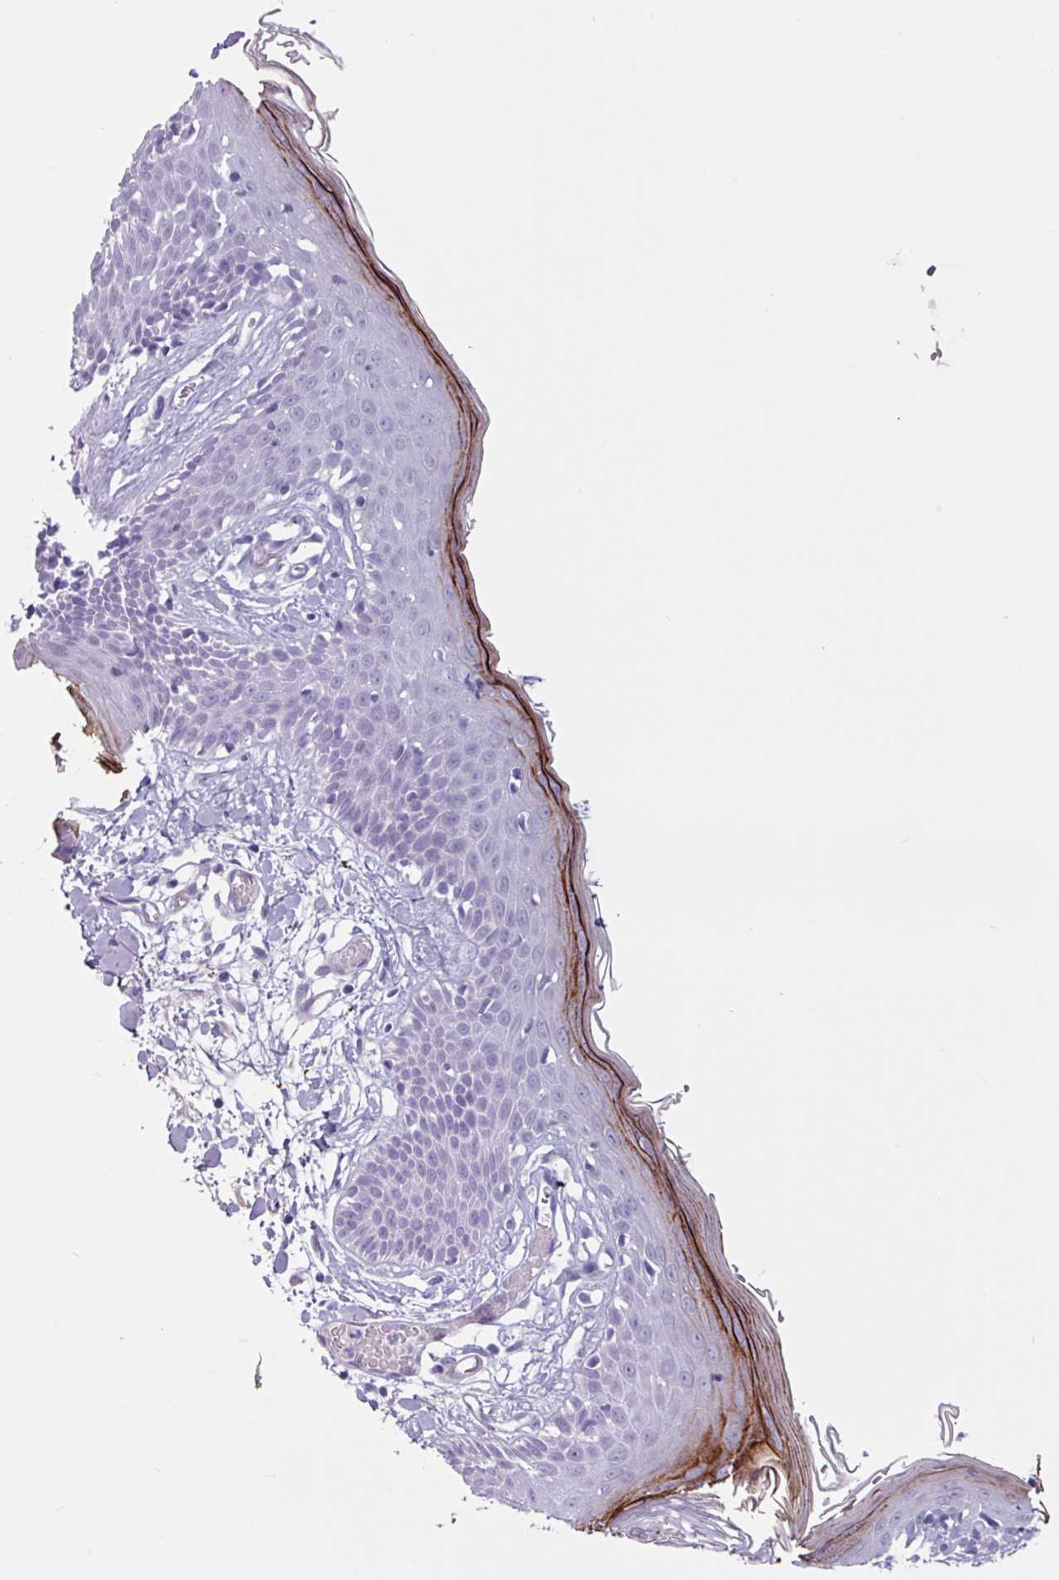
{"staining": {"intensity": "negative", "quantity": "none", "location": "none"}, "tissue": "skin", "cell_type": "Fibroblasts", "image_type": "normal", "snomed": [{"axis": "morphology", "description": "Normal tissue, NOS"}, {"axis": "topography", "description": "Skin"}], "caption": "An immunohistochemistry (IHC) image of normal skin is shown. There is no staining in fibroblasts of skin.", "gene": "OTX1", "patient": {"sex": "male", "age": 79}}